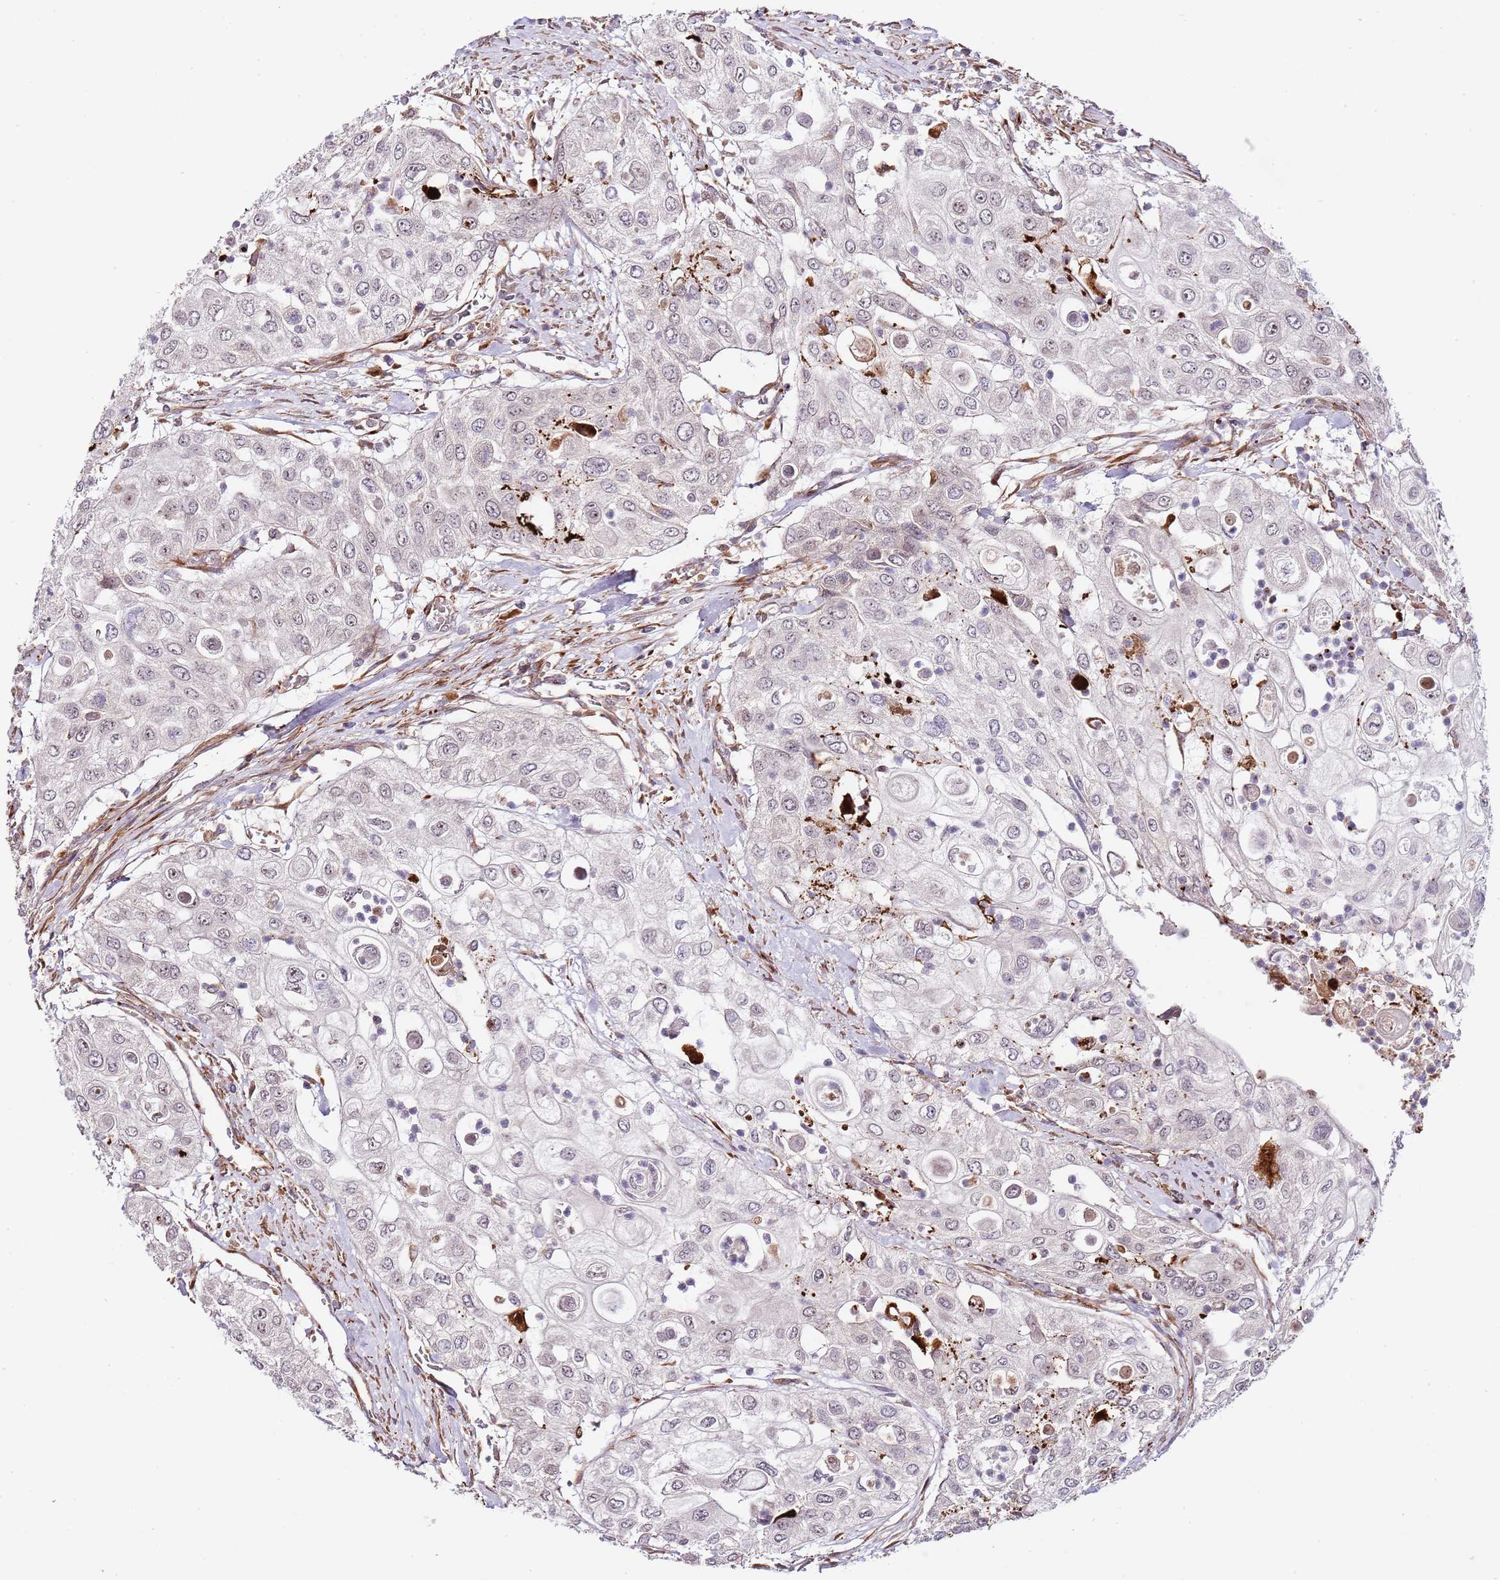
{"staining": {"intensity": "negative", "quantity": "none", "location": "none"}, "tissue": "urothelial cancer", "cell_type": "Tumor cells", "image_type": "cancer", "snomed": [{"axis": "morphology", "description": "Urothelial carcinoma, High grade"}, {"axis": "topography", "description": "Urinary bladder"}], "caption": "DAB immunohistochemical staining of urothelial cancer exhibits no significant expression in tumor cells. Nuclei are stained in blue.", "gene": "NEK3", "patient": {"sex": "female", "age": 79}}